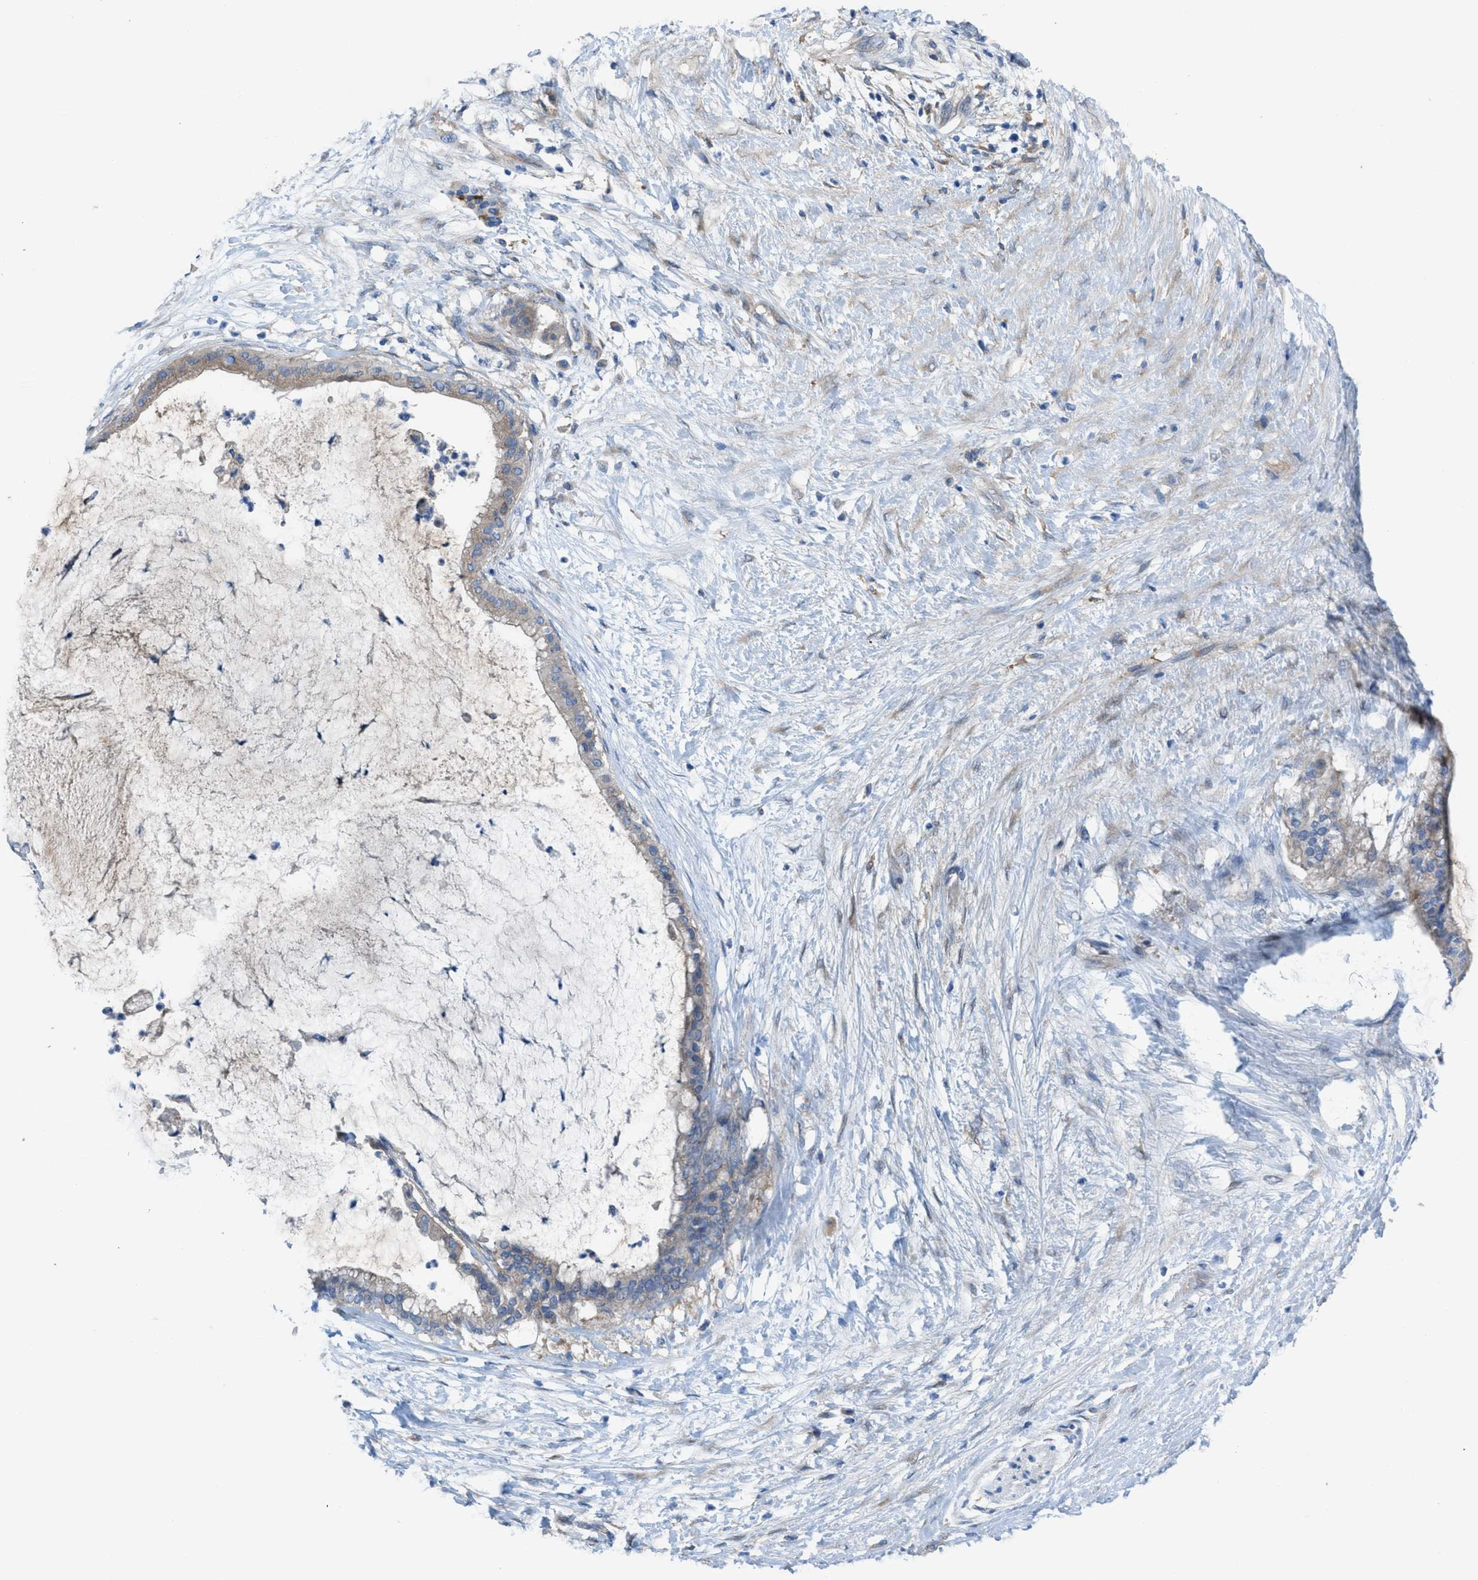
{"staining": {"intensity": "weak", "quantity": ">75%", "location": "cytoplasmic/membranous"}, "tissue": "pancreatic cancer", "cell_type": "Tumor cells", "image_type": "cancer", "snomed": [{"axis": "morphology", "description": "Adenocarcinoma, NOS"}, {"axis": "topography", "description": "Pancreas"}], "caption": "About >75% of tumor cells in adenocarcinoma (pancreatic) display weak cytoplasmic/membranous protein positivity as visualized by brown immunohistochemical staining.", "gene": "EGFR", "patient": {"sex": "male", "age": 41}}